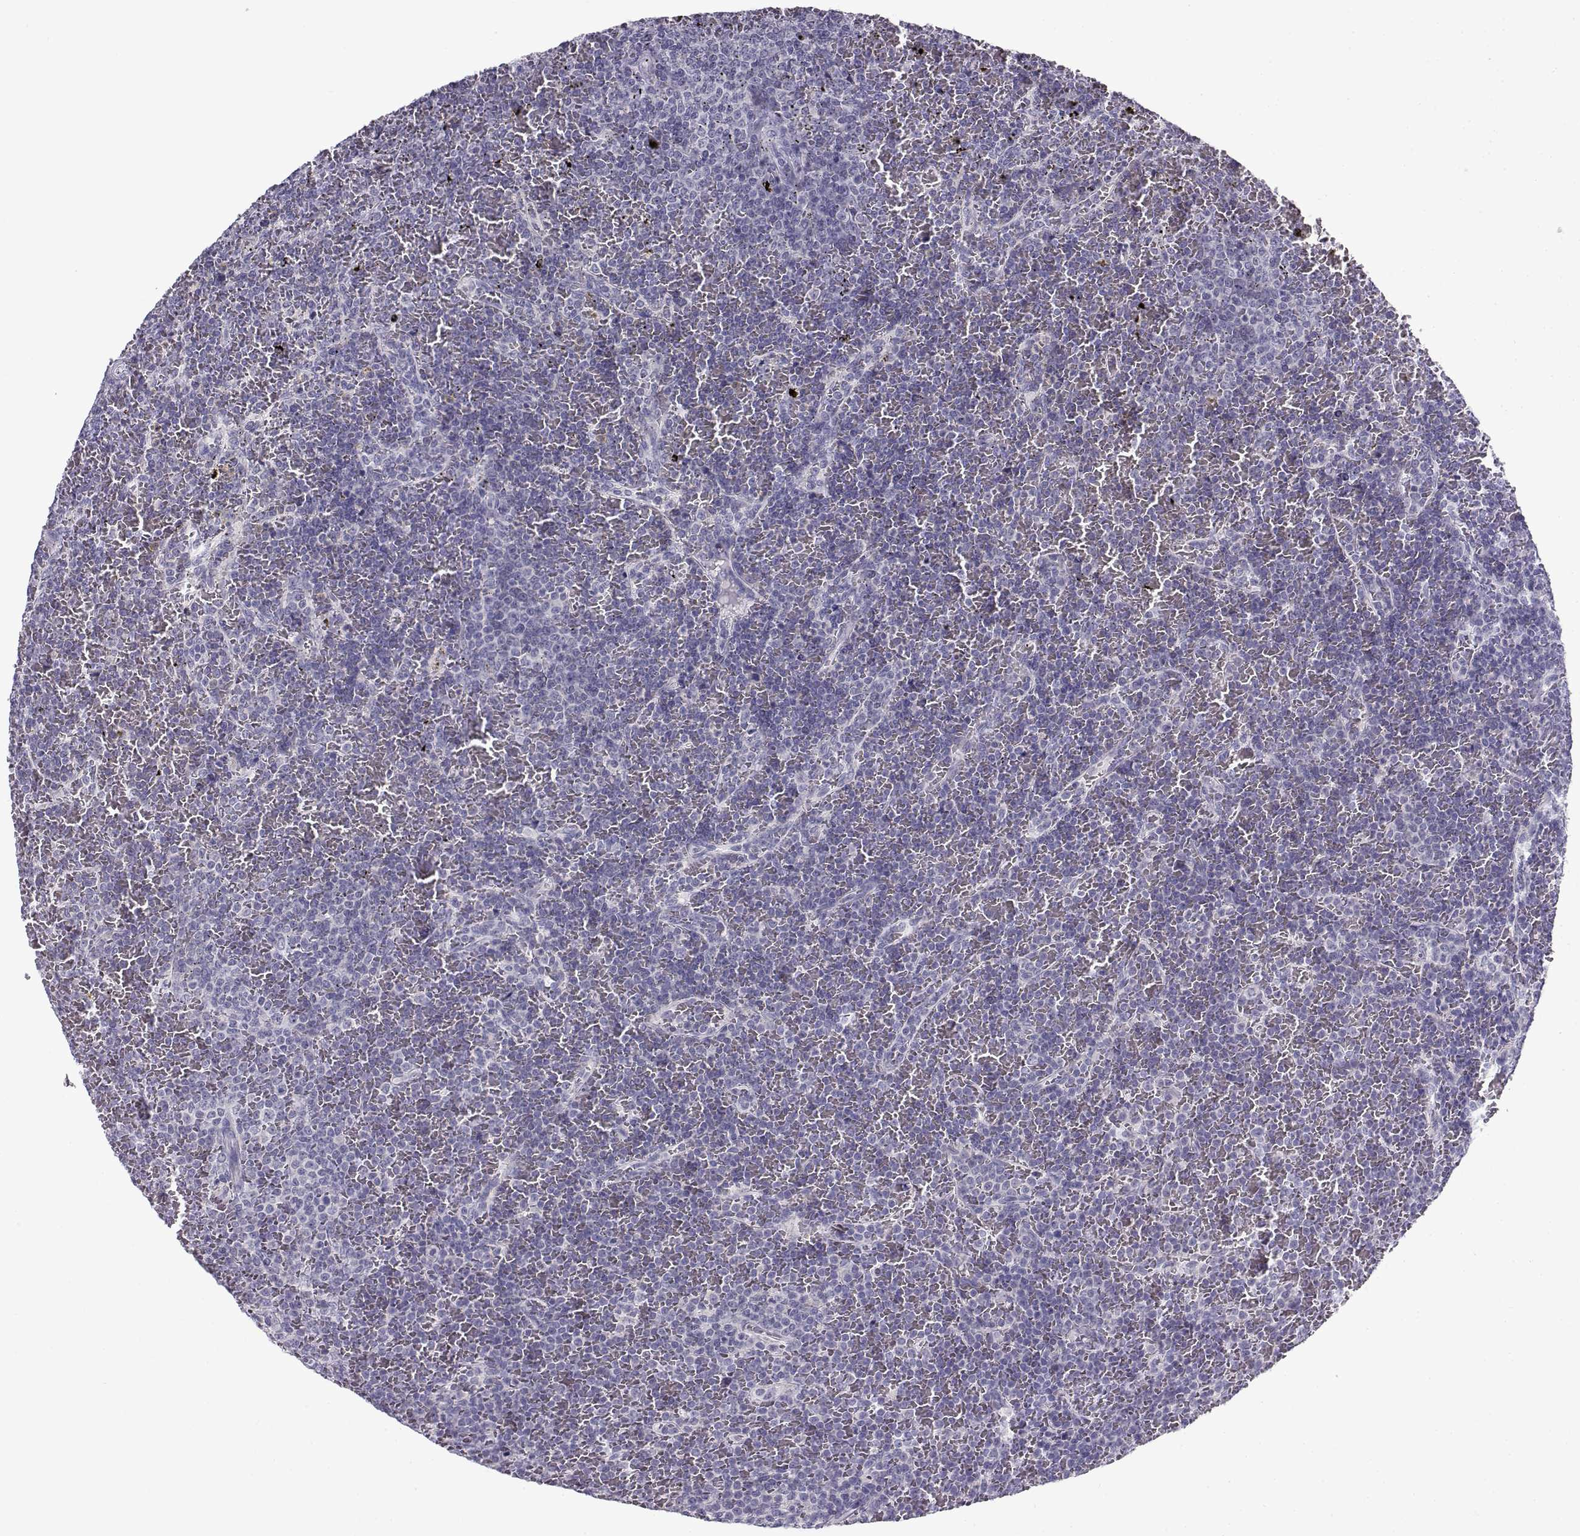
{"staining": {"intensity": "negative", "quantity": "none", "location": "none"}, "tissue": "lymphoma", "cell_type": "Tumor cells", "image_type": "cancer", "snomed": [{"axis": "morphology", "description": "Malignant lymphoma, non-Hodgkin's type, Low grade"}, {"axis": "topography", "description": "Spleen"}], "caption": "There is no significant staining in tumor cells of lymphoma.", "gene": "FAM166A", "patient": {"sex": "female", "age": 77}}